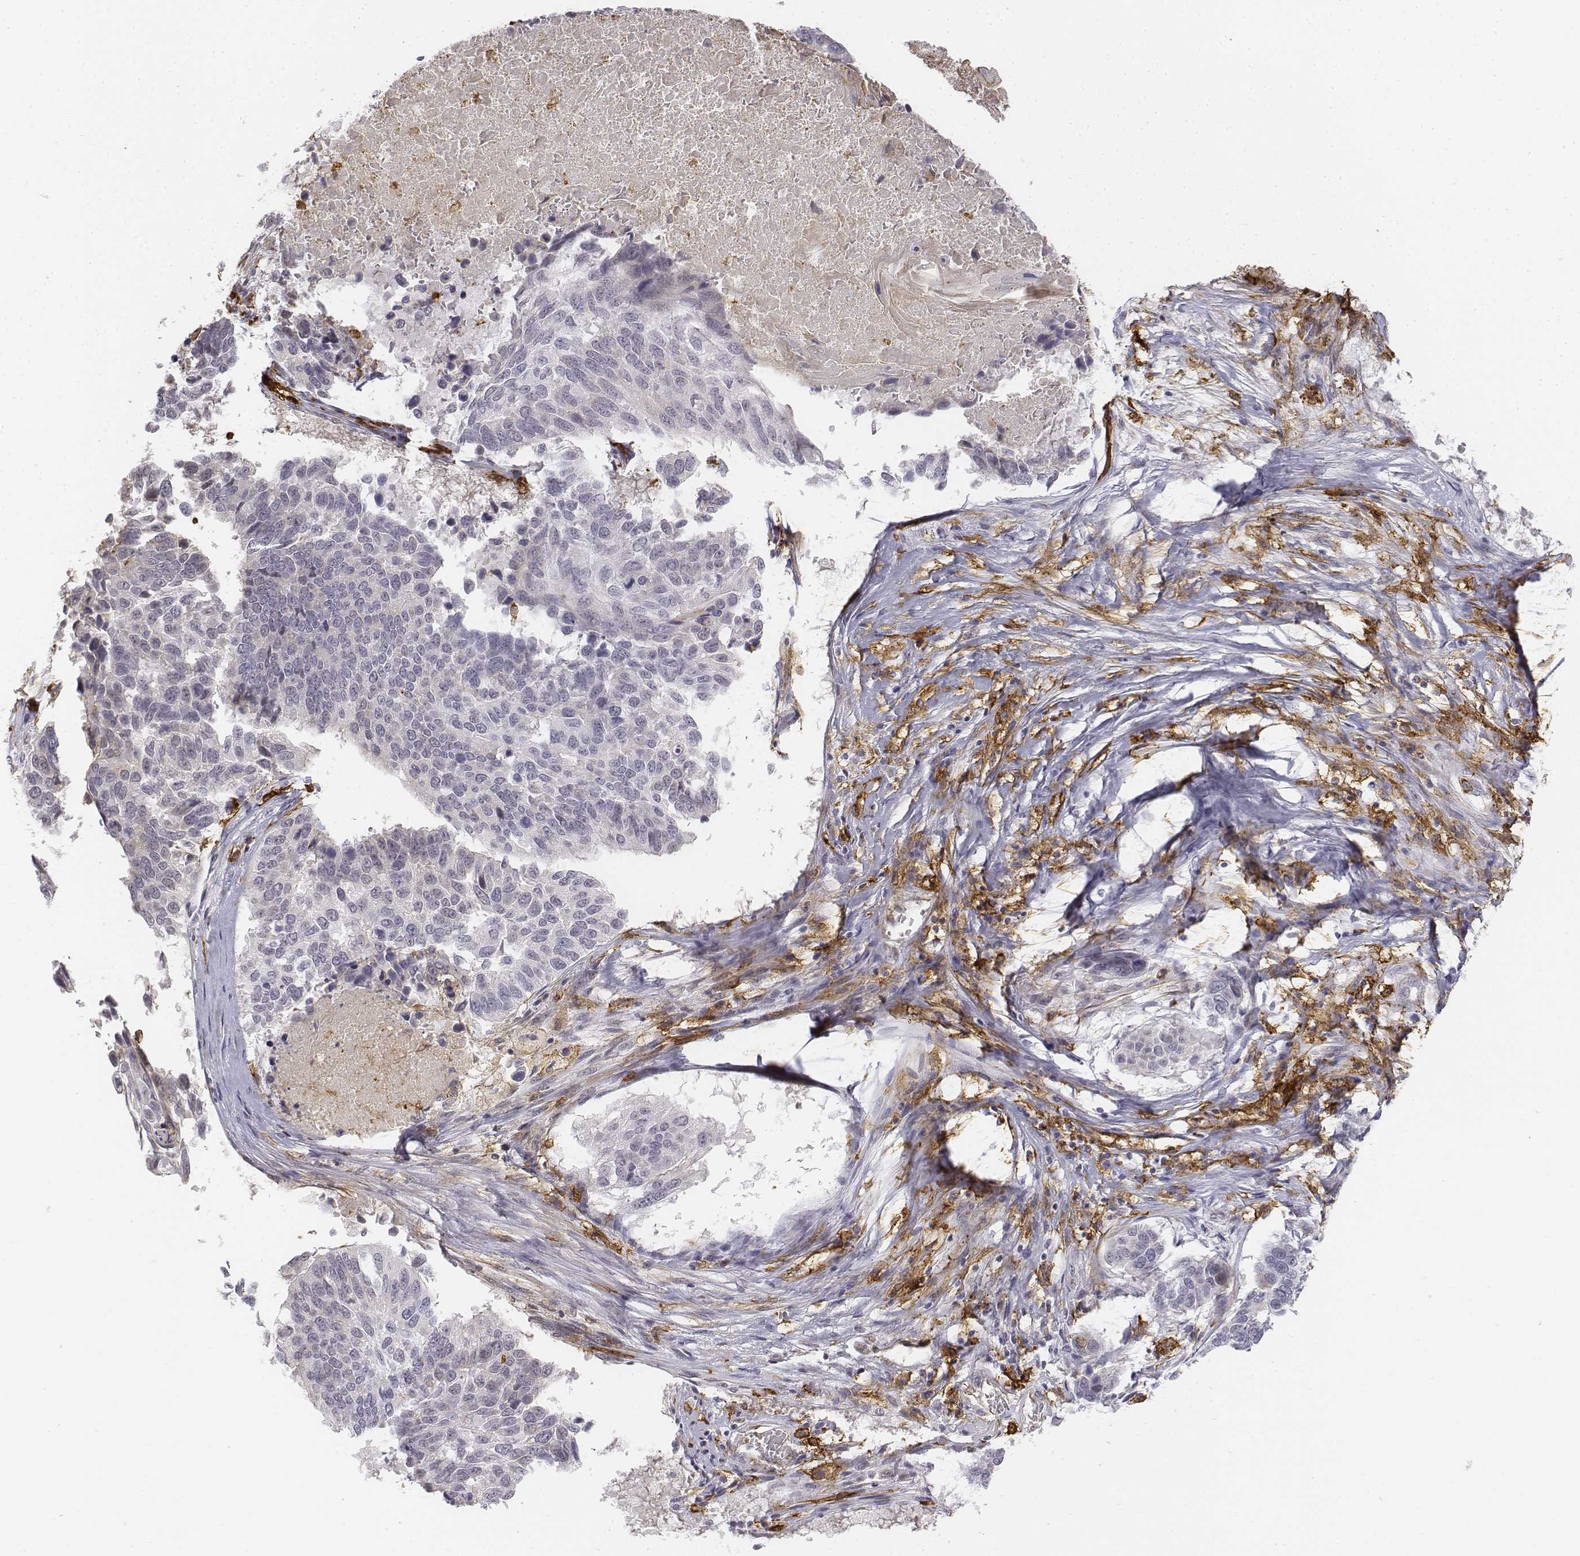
{"staining": {"intensity": "negative", "quantity": "none", "location": "none"}, "tissue": "lung cancer", "cell_type": "Tumor cells", "image_type": "cancer", "snomed": [{"axis": "morphology", "description": "Squamous cell carcinoma, NOS"}, {"axis": "topography", "description": "Lung"}], "caption": "Human lung cancer stained for a protein using immunohistochemistry displays no staining in tumor cells.", "gene": "CD14", "patient": {"sex": "male", "age": 73}}